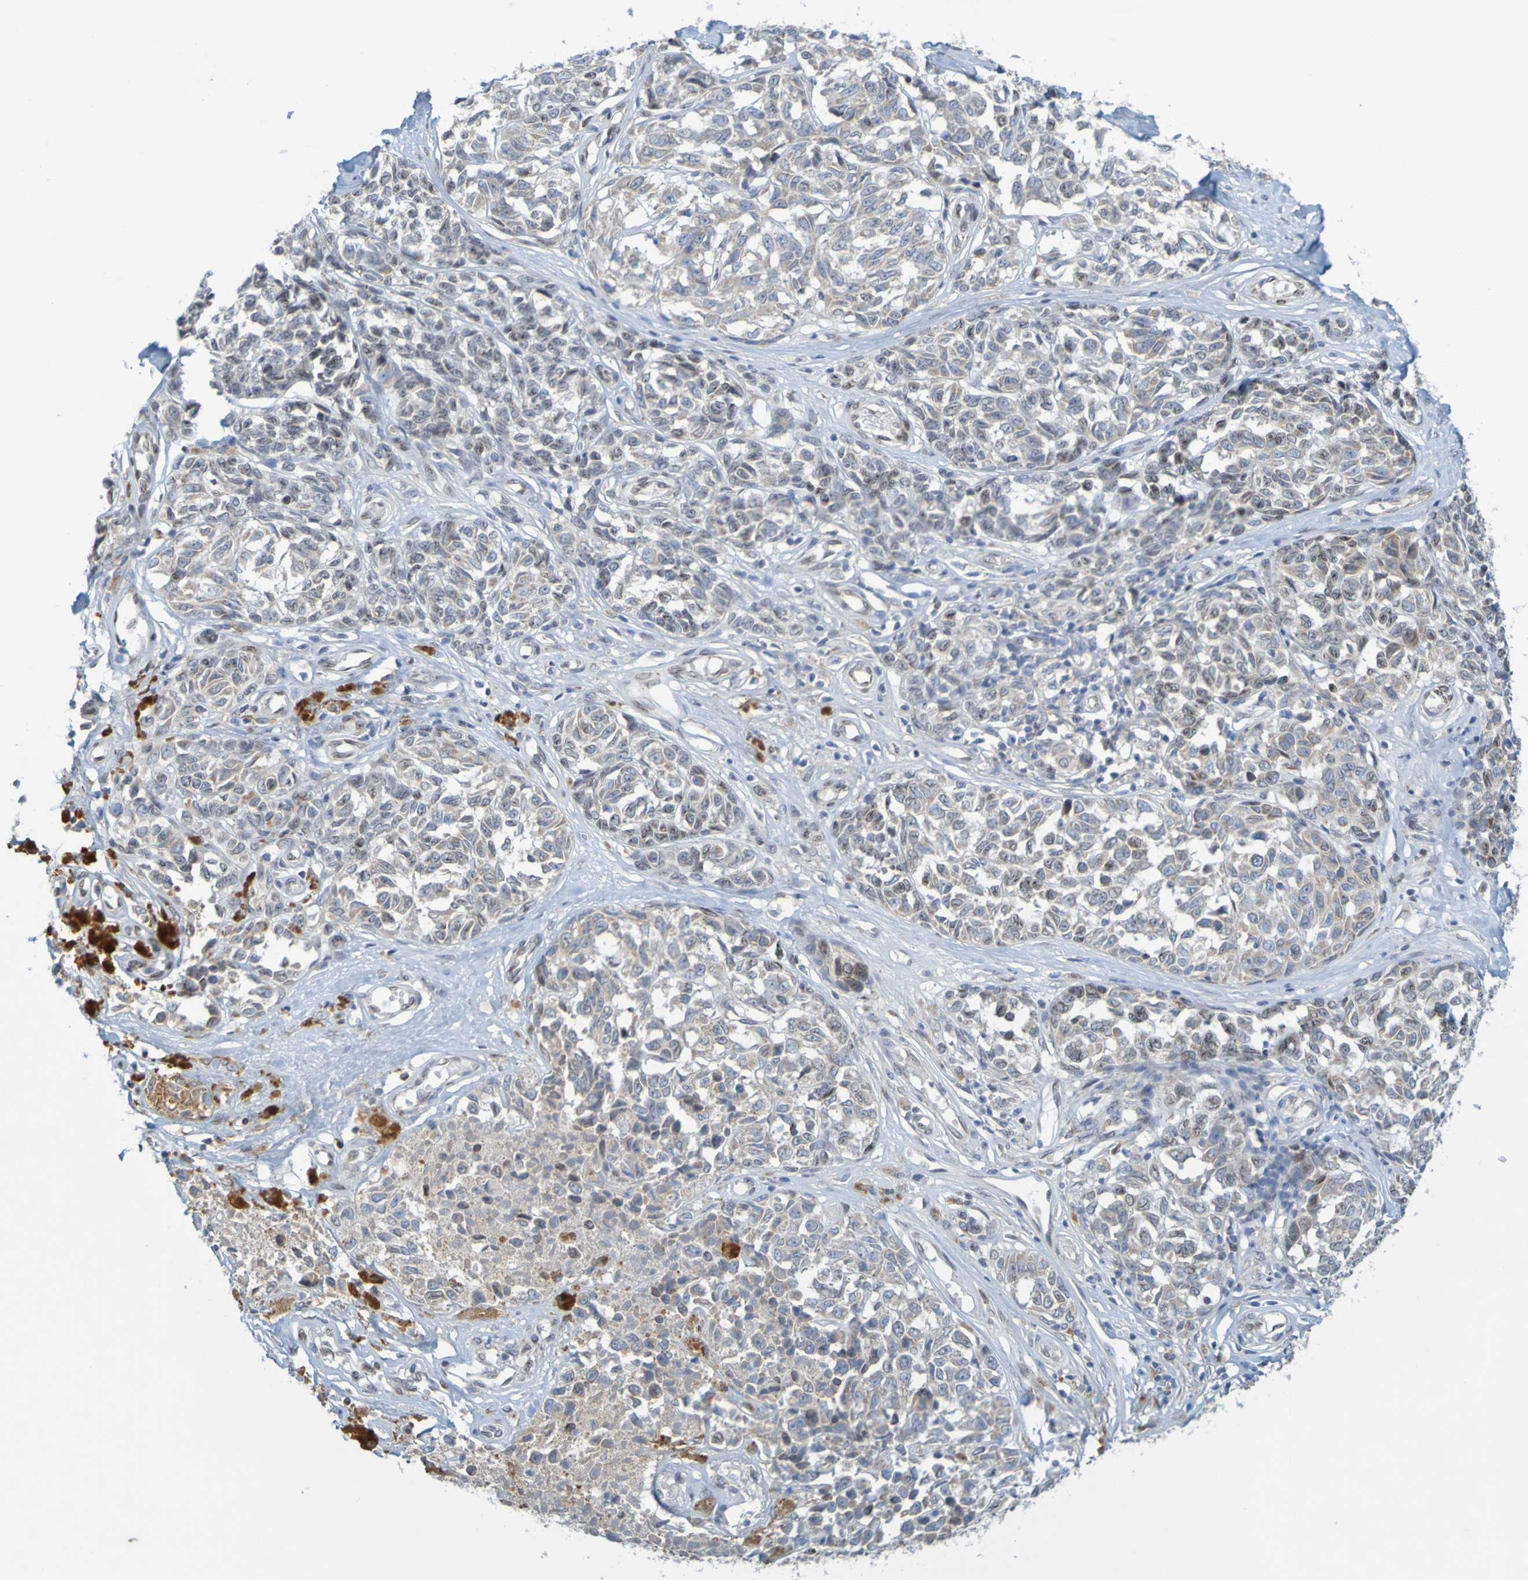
{"staining": {"intensity": "moderate", "quantity": "<25%", "location": "cytoplasmic/membranous"}, "tissue": "melanoma", "cell_type": "Tumor cells", "image_type": "cancer", "snomed": [{"axis": "morphology", "description": "Malignant melanoma, NOS"}, {"axis": "topography", "description": "Skin"}], "caption": "Protein expression analysis of human malignant melanoma reveals moderate cytoplasmic/membranous staining in approximately <25% of tumor cells.", "gene": "MAG", "patient": {"sex": "female", "age": 64}}